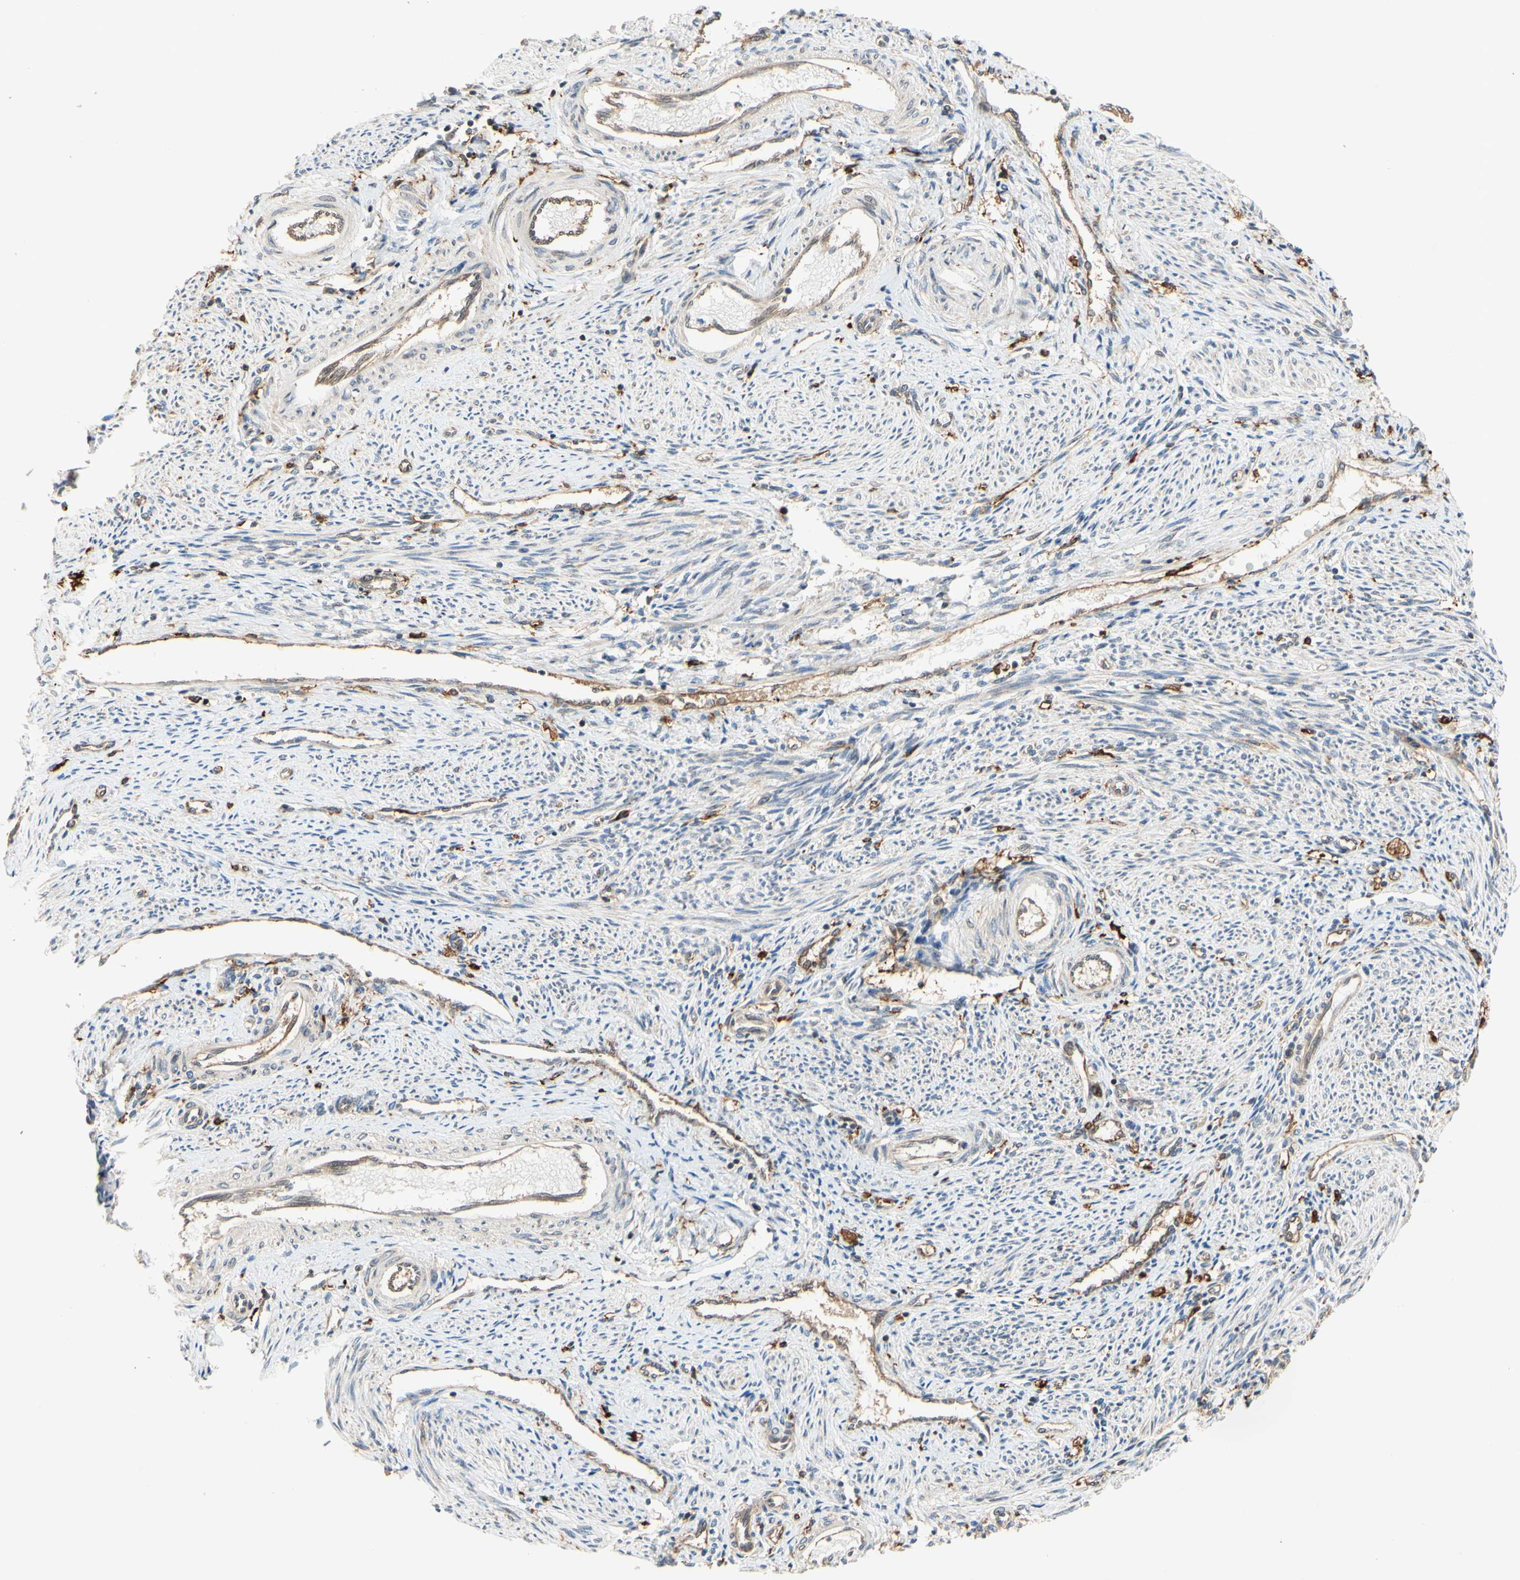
{"staining": {"intensity": "moderate", "quantity": ">75%", "location": "cytoplasmic/membranous"}, "tissue": "endometrium", "cell_type": "Cells in endometrial stroma", "image_type": "normal", "snomed": [{"axis": "morphology", "description": "Normal tissue, NOS"}, {"axis": "topography", "description": "Endometrium"}], "caption": "This is a histology image of immunohistochemistry (IHC) staining of normal endometrium, which shows moderate staining in the cytoplasmic/membranous of cells in endometrial stroma.", "gene": "ANKHD1", "patient": {"sex": "female", "age": 42}}